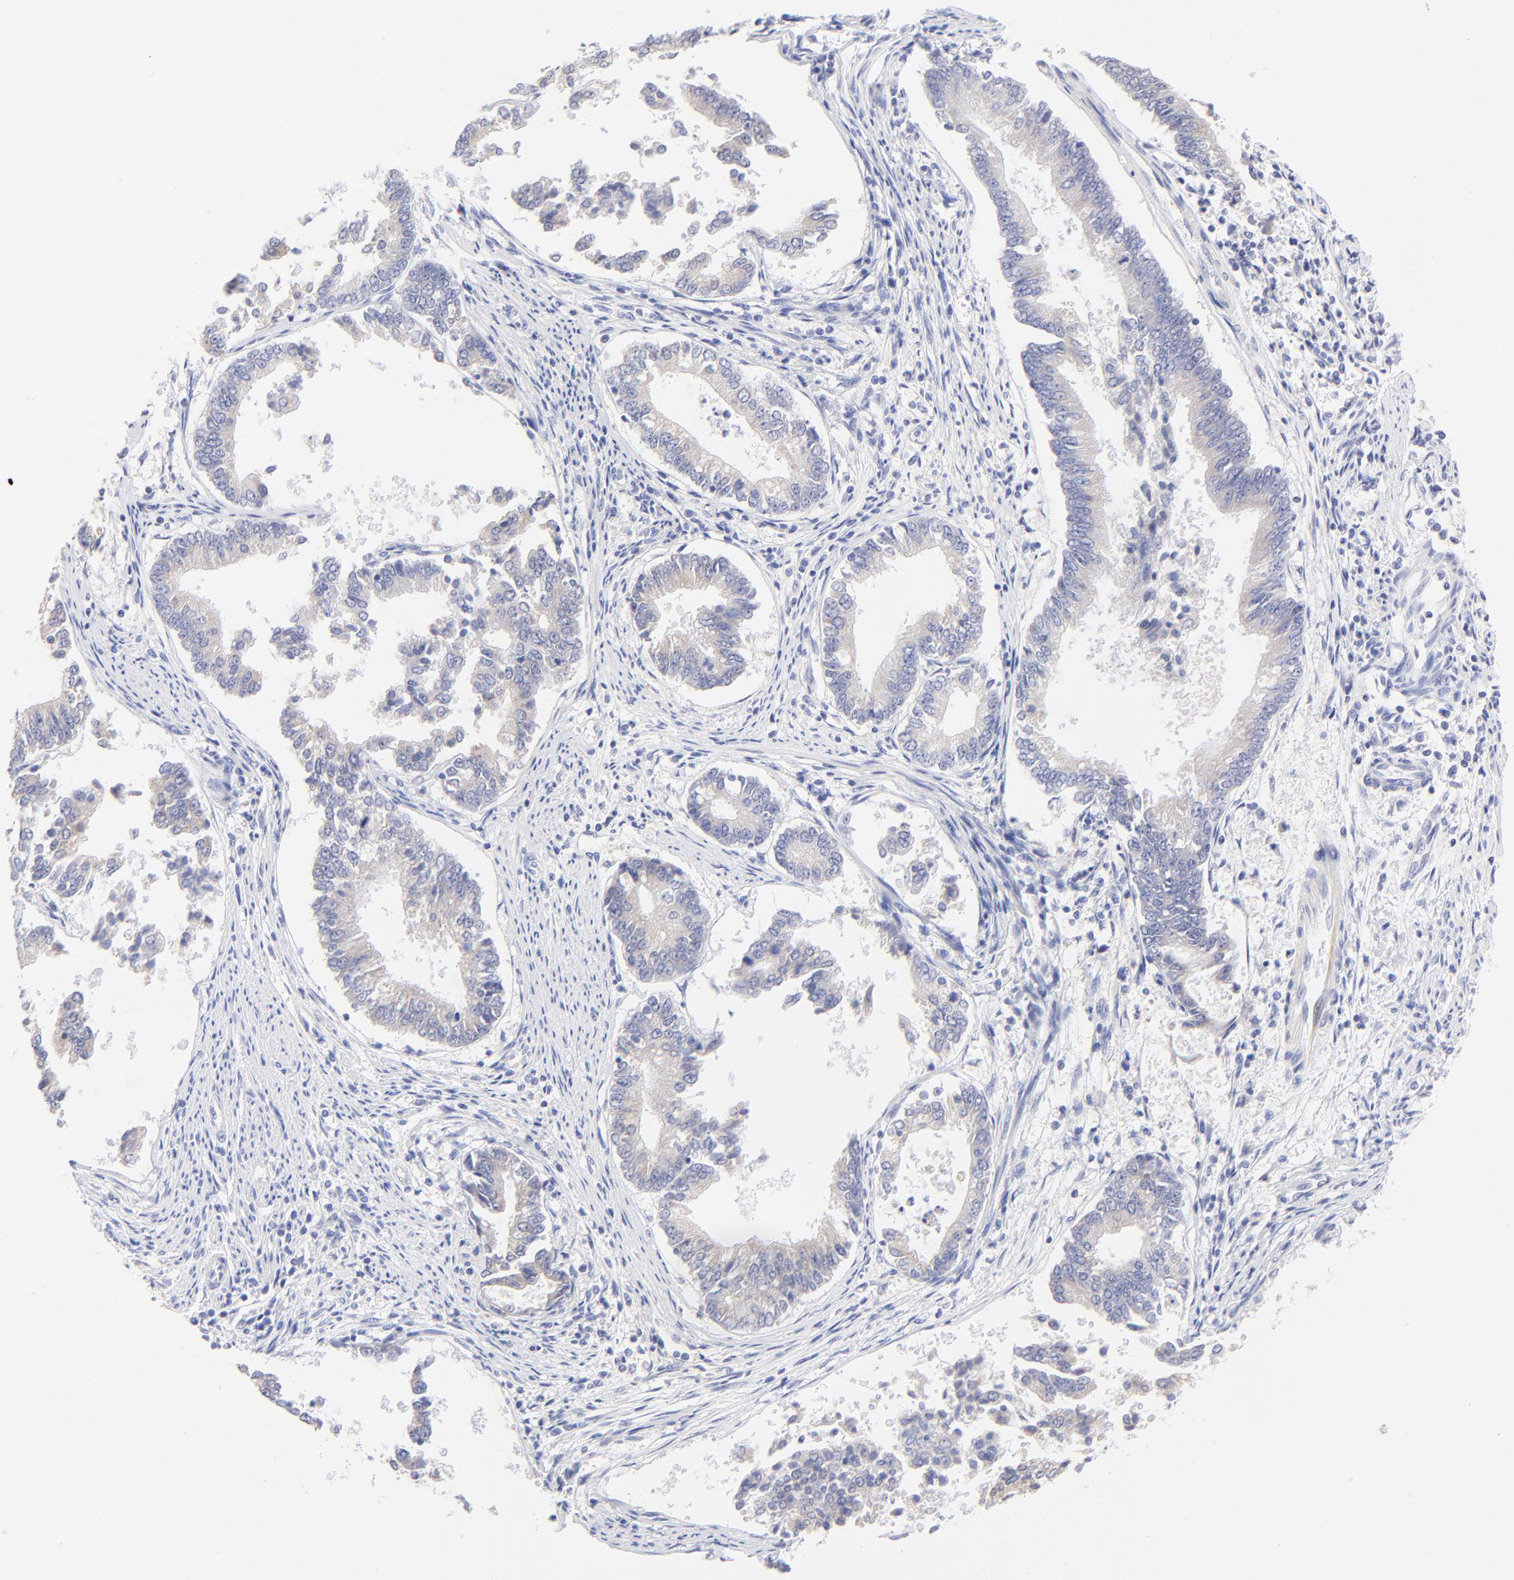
{"staining": {"intensity": "negative", "quantity": "none", "location": "none"}, "tissue": "endometrial cancer", "cell_type": "Tumor cells", "image_type": "cancer", "snomed": [{"axis": "morphology", "description": "Adenocarcinoma, NOS"}, {"axis": "topography", "description": "Endometrium"}], "caption": "Tumor cells are negative for protein expression in human endometrial adenocarcinoma.", "gene": "EBP", "patient": {"sex": "female", "age": 63}}